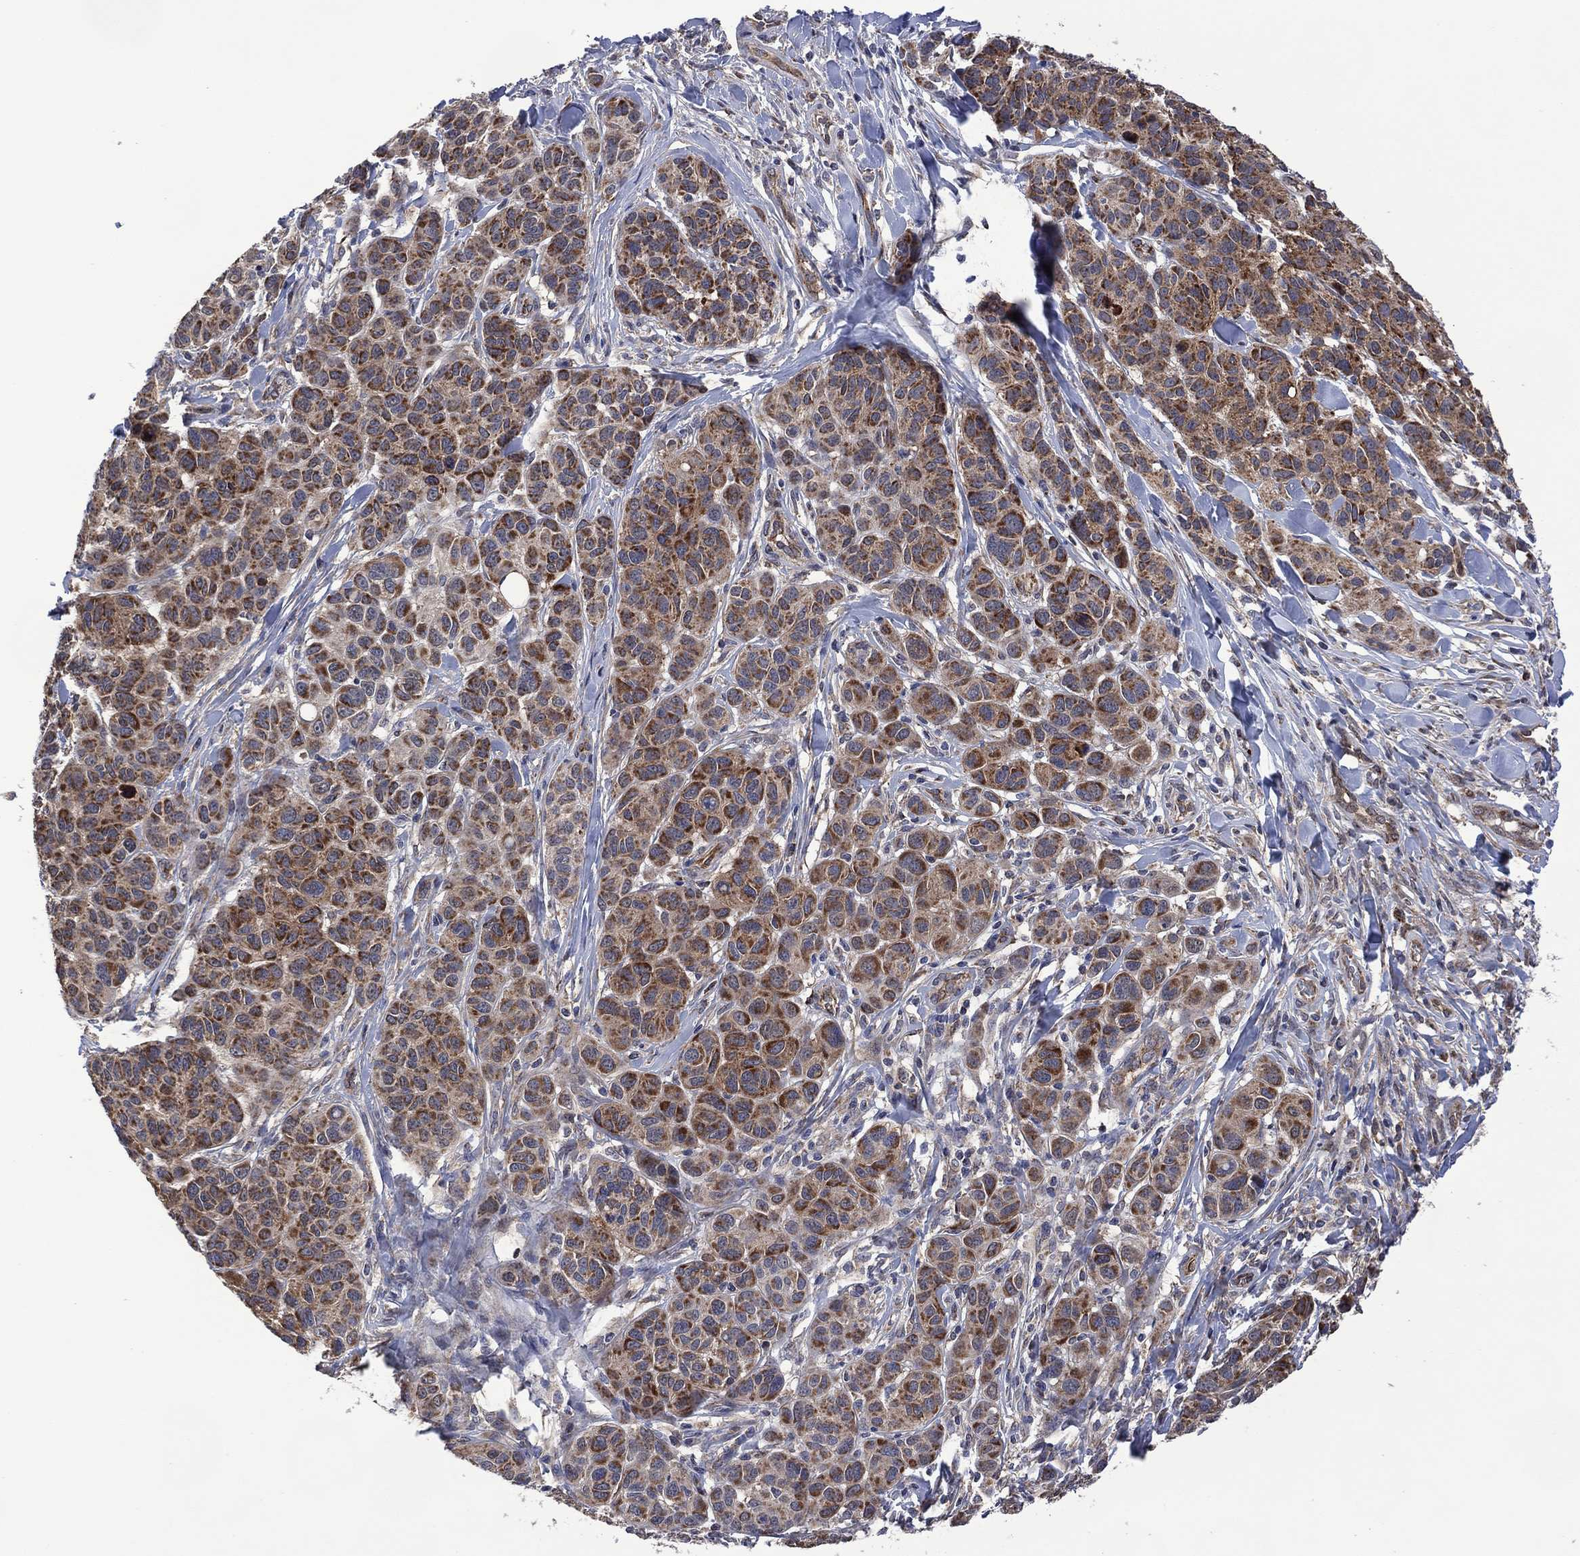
{"staining": {"intensity": "moderate", "quantity": ">75%", "location": "cytoplasmic/membranous"}, "tissue": "melanoma", "cell_type": "Tumor cells", "image_type": "cancer", "snomed": [{"axis": "morphology", "description": "Malignant melanoma, NOS"}, {"axis": "topography", "description": "Skin"}], "caption": "A histopathology image of melanoma stained for a protein shows moderate cytoplasmic/membranous brown staining in tumor cells. The staining was performed using DAB (3,3'-diaminobenzidine), with brown indicating positive protein expression. Nuclei are stained blue with hematoxylin.", "gene": "HTD2", "patient": {"sex": "male", "age": 79}}